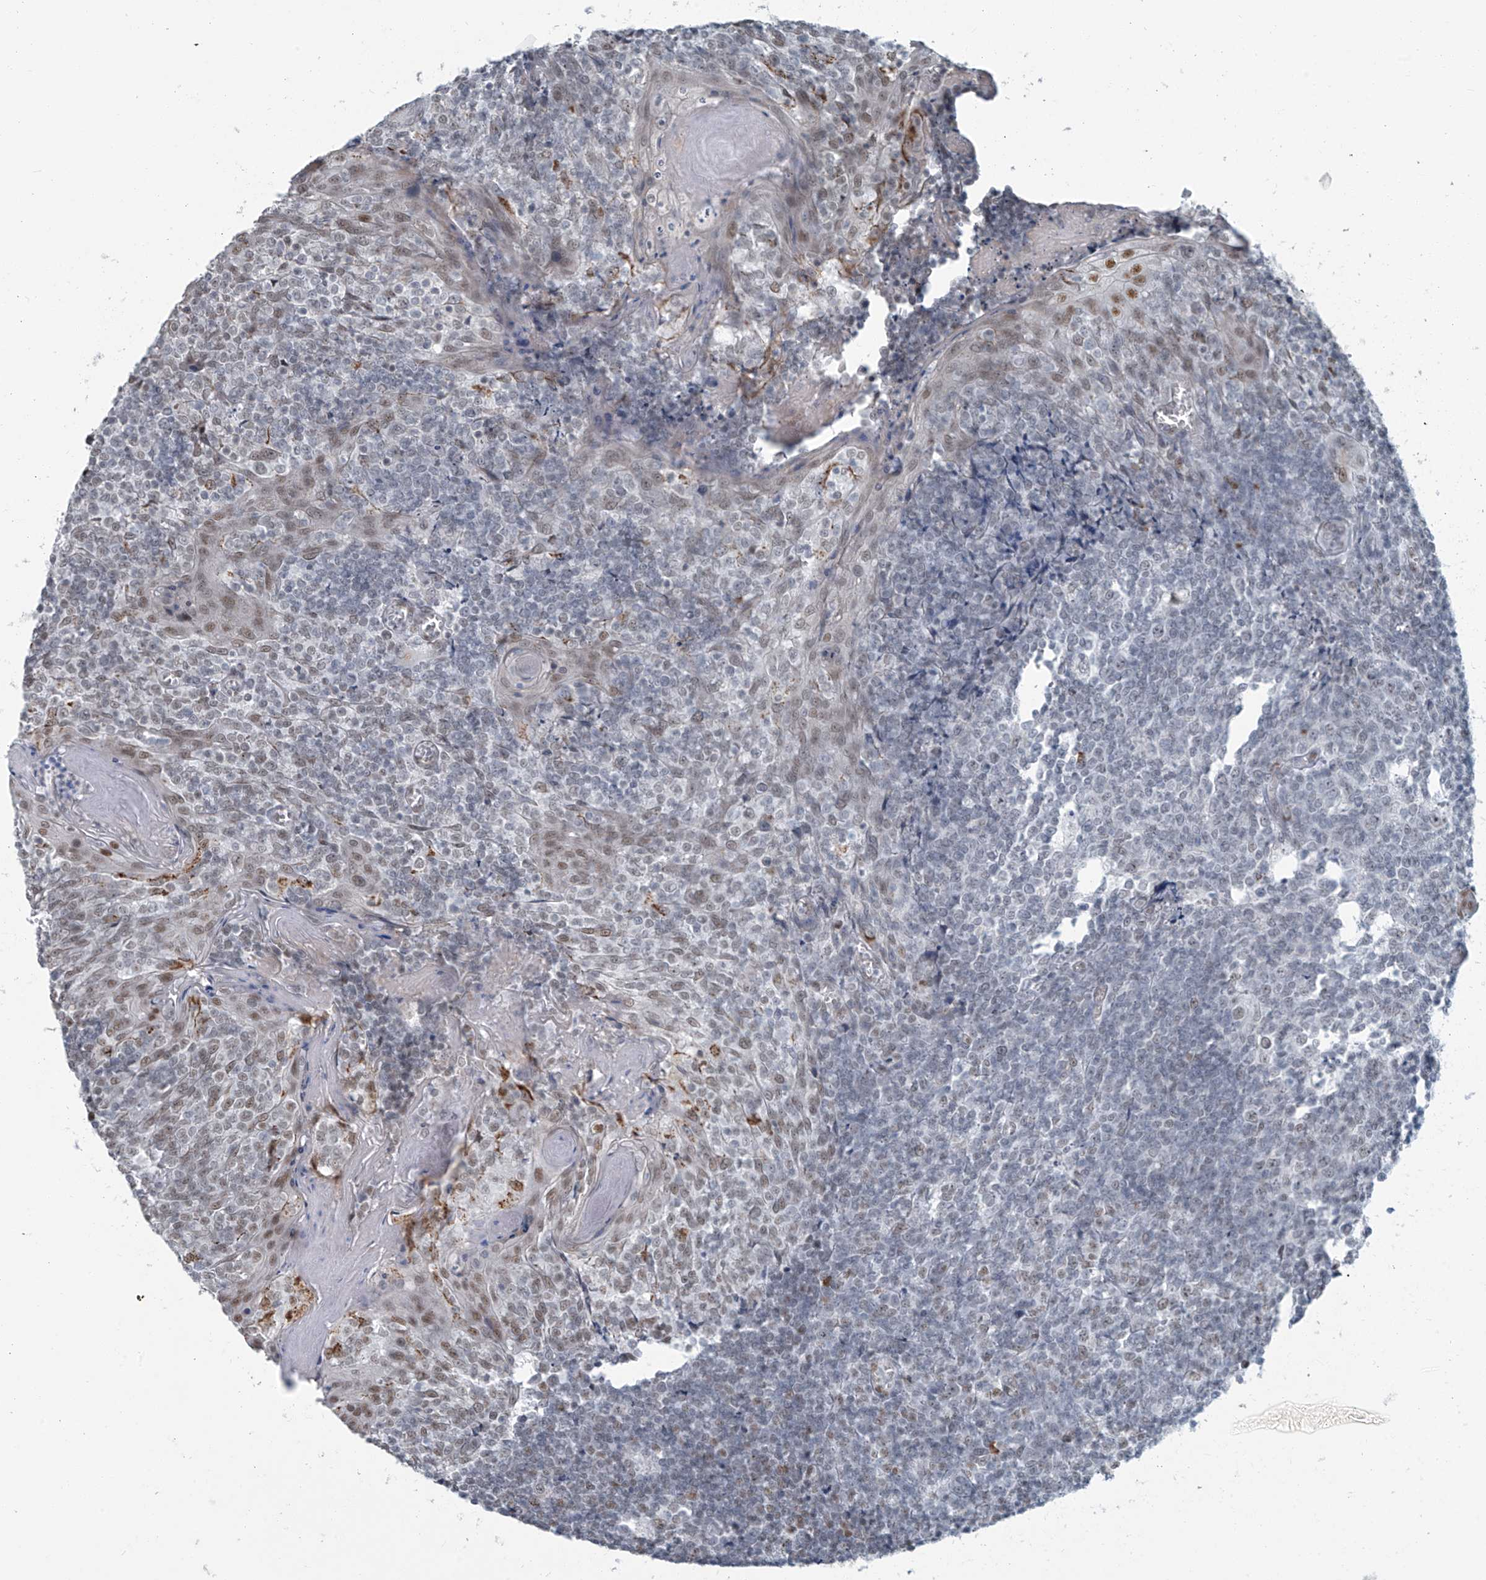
{"staining": {"intensity": "moderate", "quantity": ">75%", "location": "nuclear"}, "tissue": "tonsil", "cell_type": "Germinal center cells", "image_type": "normal", "snomed": [{"axis": "morphology", "description": "Normal tissue, NOS"}, {"axis": "topography", "description": "Tonsil"}], "caption": "Immunohistochemical staining of normal human tonsil reveals medium levels of moderate nuclear staining in approximately >75% of germinal center cells. (IHC, brightfield microscopy, high magnification).", "gene": "ENSG00000257390", "patient": {"sex": "female", "age": 19}}